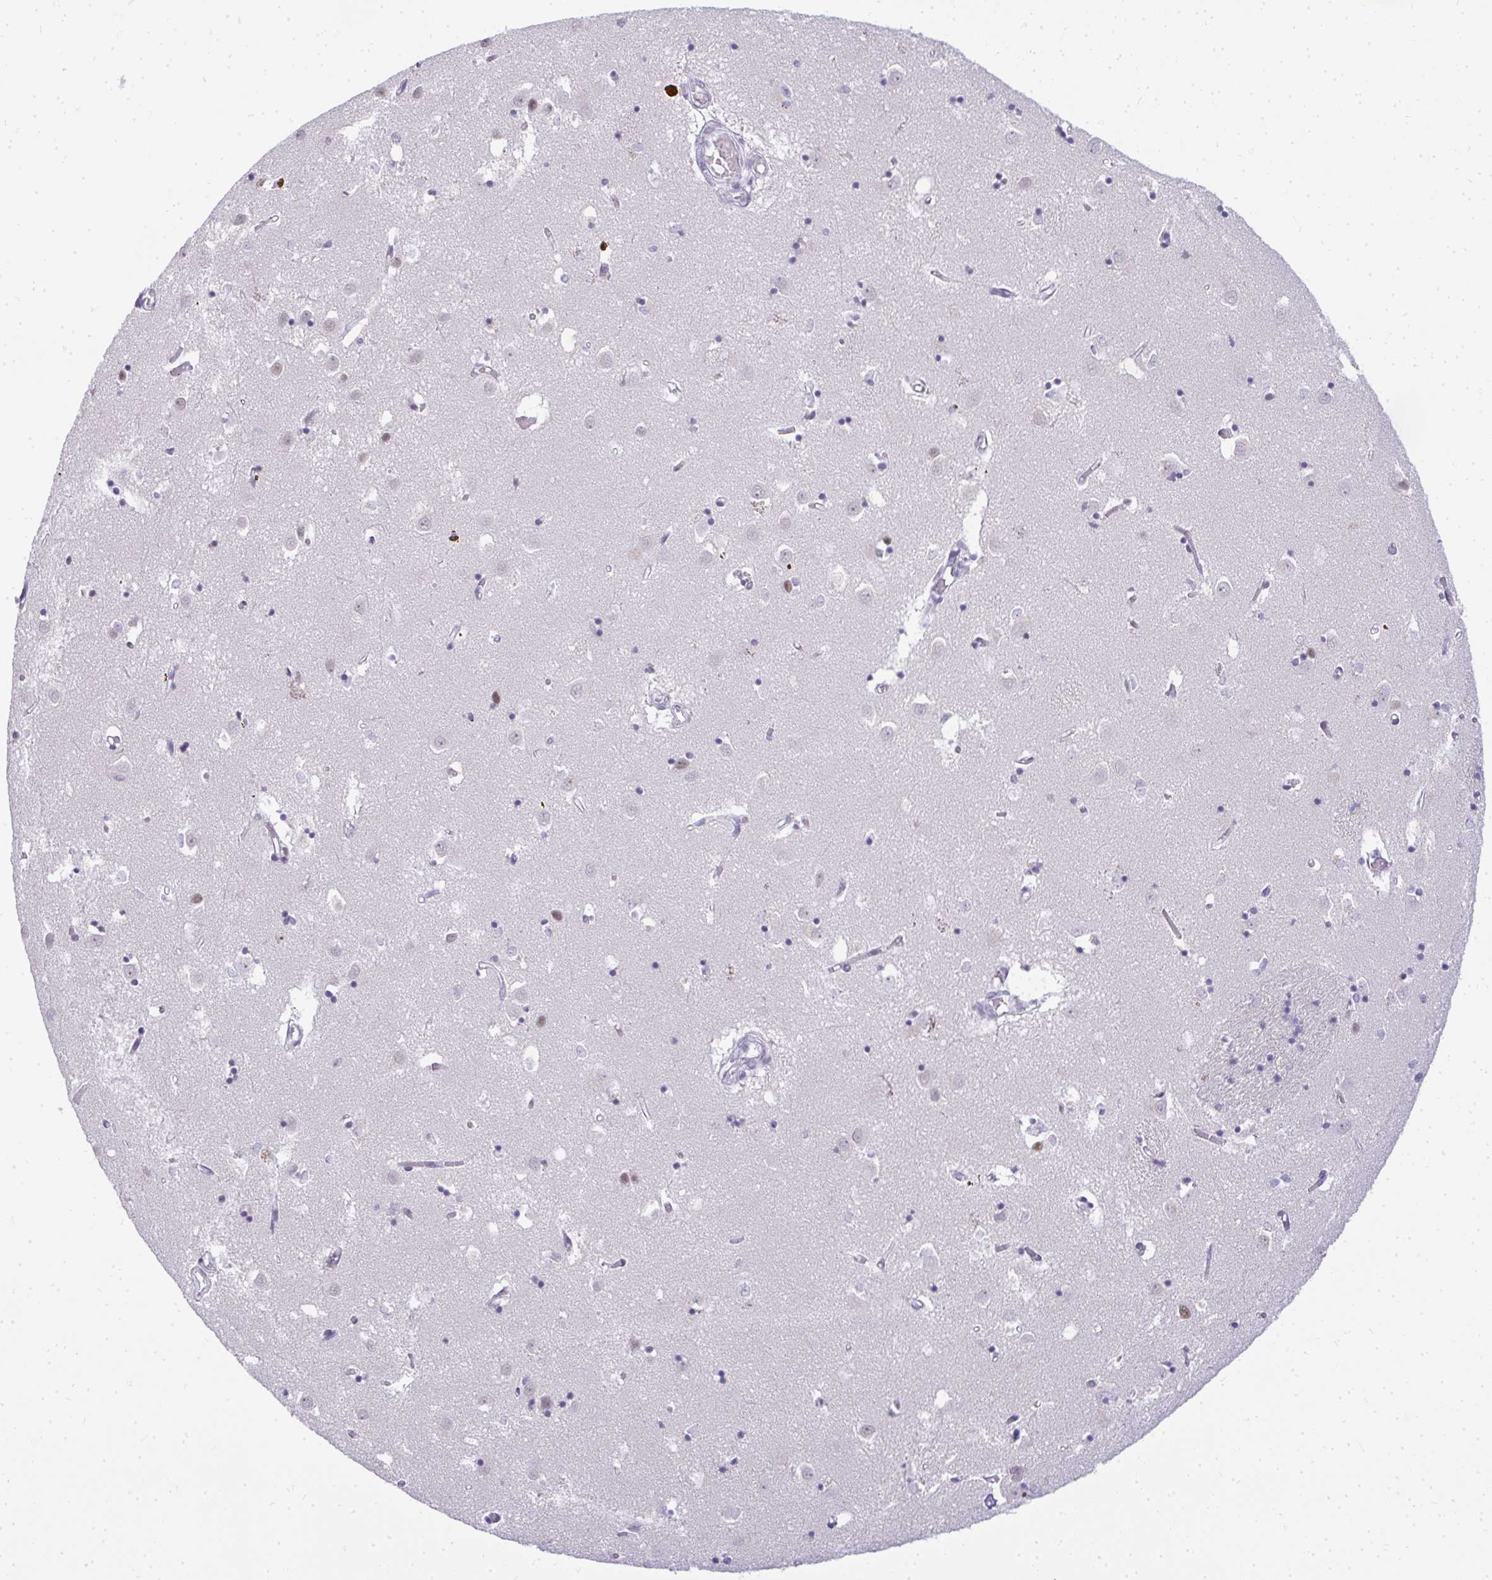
{"staining": {"intensity": "negative", "quantity": "none", "location": "none"}, "tissue": "caudate", "cell_type": "Glial cells", "image_type": "normal", "snomed": [{"axis": "morphology", "description": "Normal tissue, NOS"}, {"axis": "topography", "description": "Lateral ventricle wall"}], "caption": "A photomicrograph of human caudate is negative for staining in glial cells. The staining is performed using DAB brown chromogen with nuclei counter-stained in using hematoxylin.", "gene": "PLA2G1B", "patient": {"sex": "male", "age": 70}}